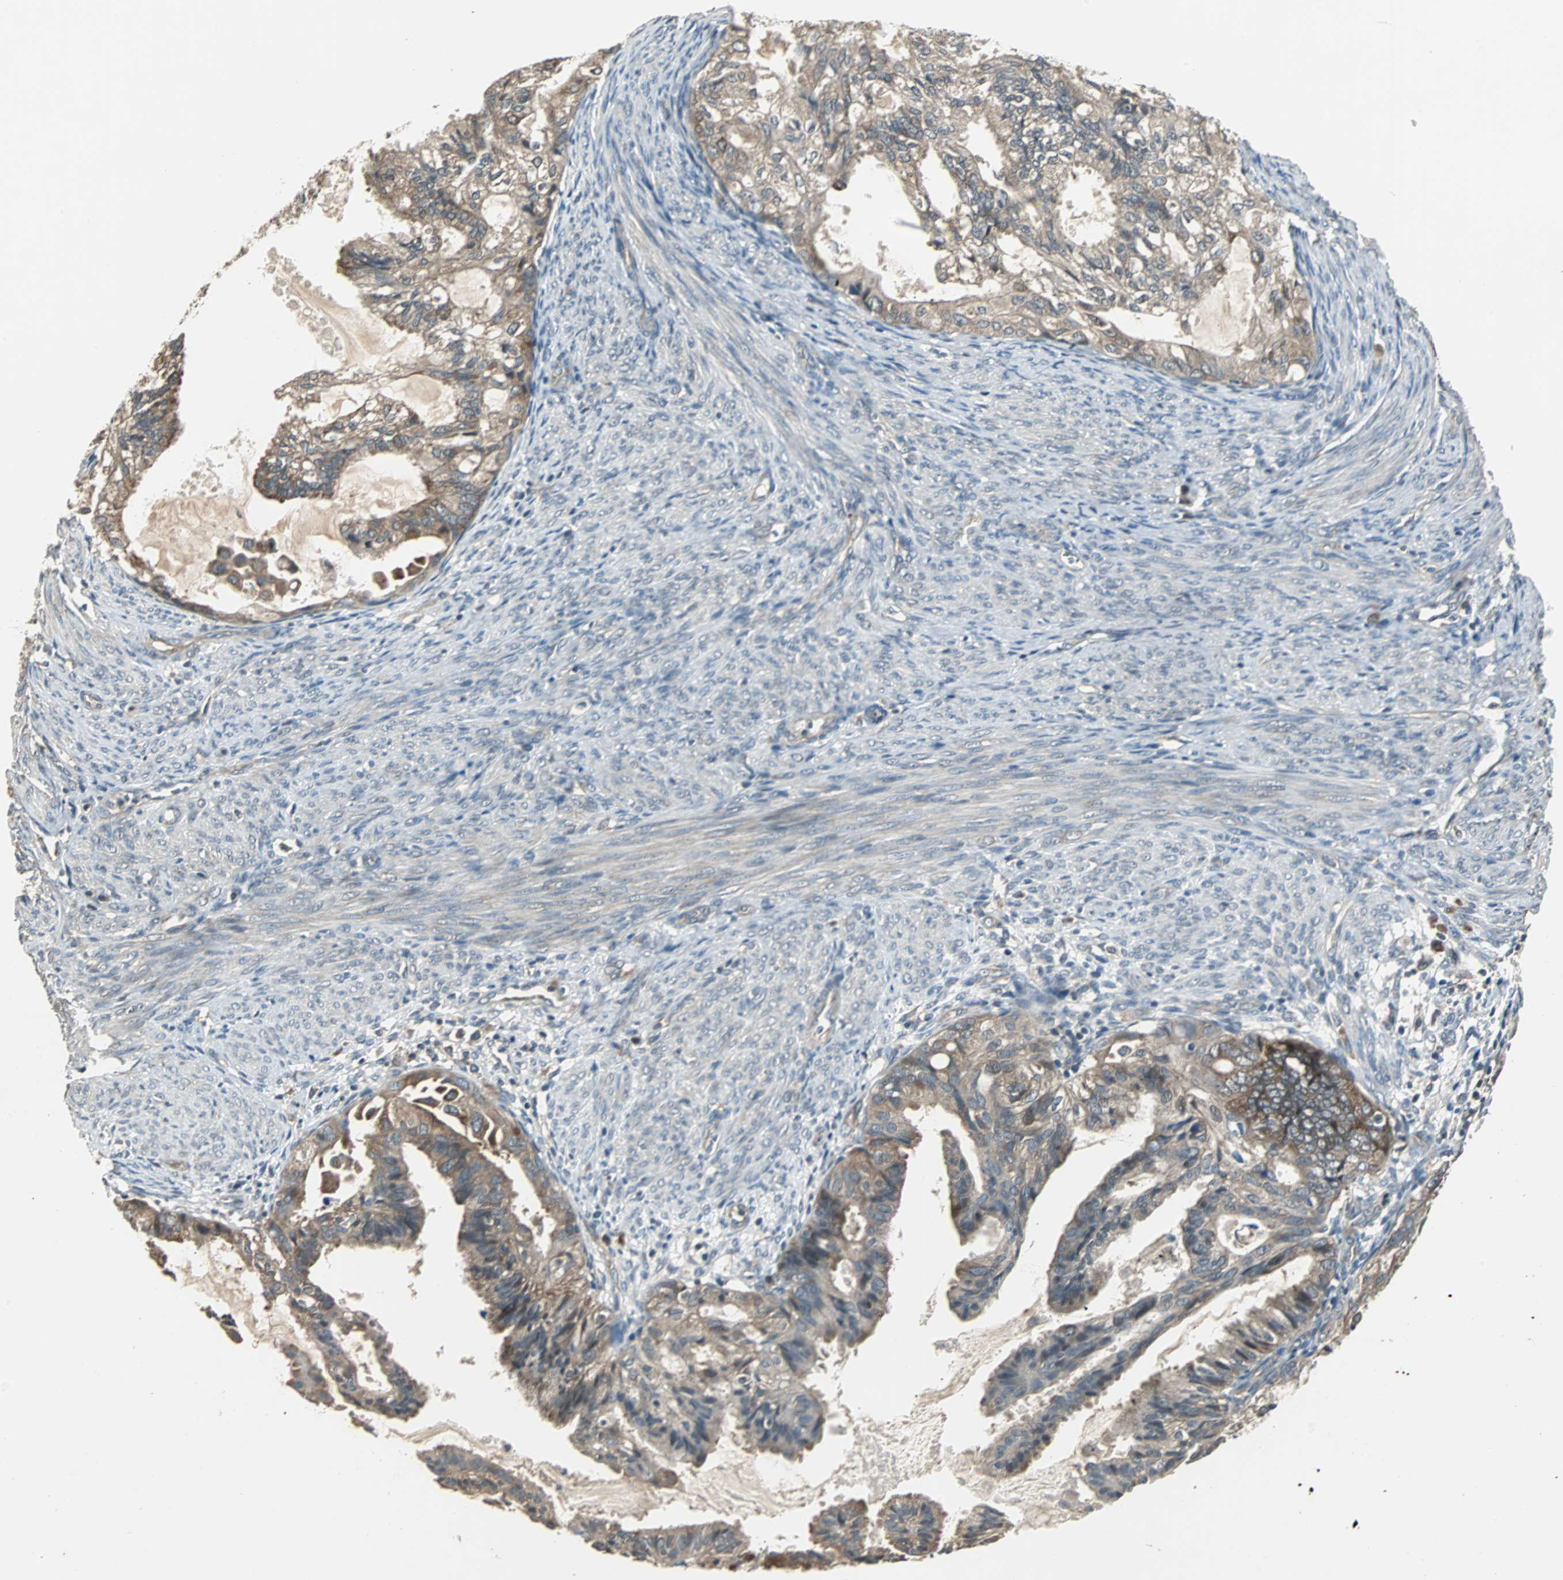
{"staining": {"intensity": "weak", "quantity": ">75%", "location": "cytoplasmic/membranous"}, "tissue": "cervical cancer", "cell_type": "Tumor cells", "image_type": "cancer", "snomed": [{"axis": "morphology", "description": "Normal tissue, NOS"}, {"axis": "morphology", "description": "Adenocarcinoma, NOS"}, {"axis": "topography", "description": "Cervix"}, {"axis": "topography", "description": "Endometrium"}], "caption": "Immunohistochemical staining of adenocarcinoma (cervical) reveals low levels of weak cytoplasmic/membranous protein positivity in about >75% of tumor cells.", "gene": "ABHD2", "patient": {"sex": "female", "age": 86}}